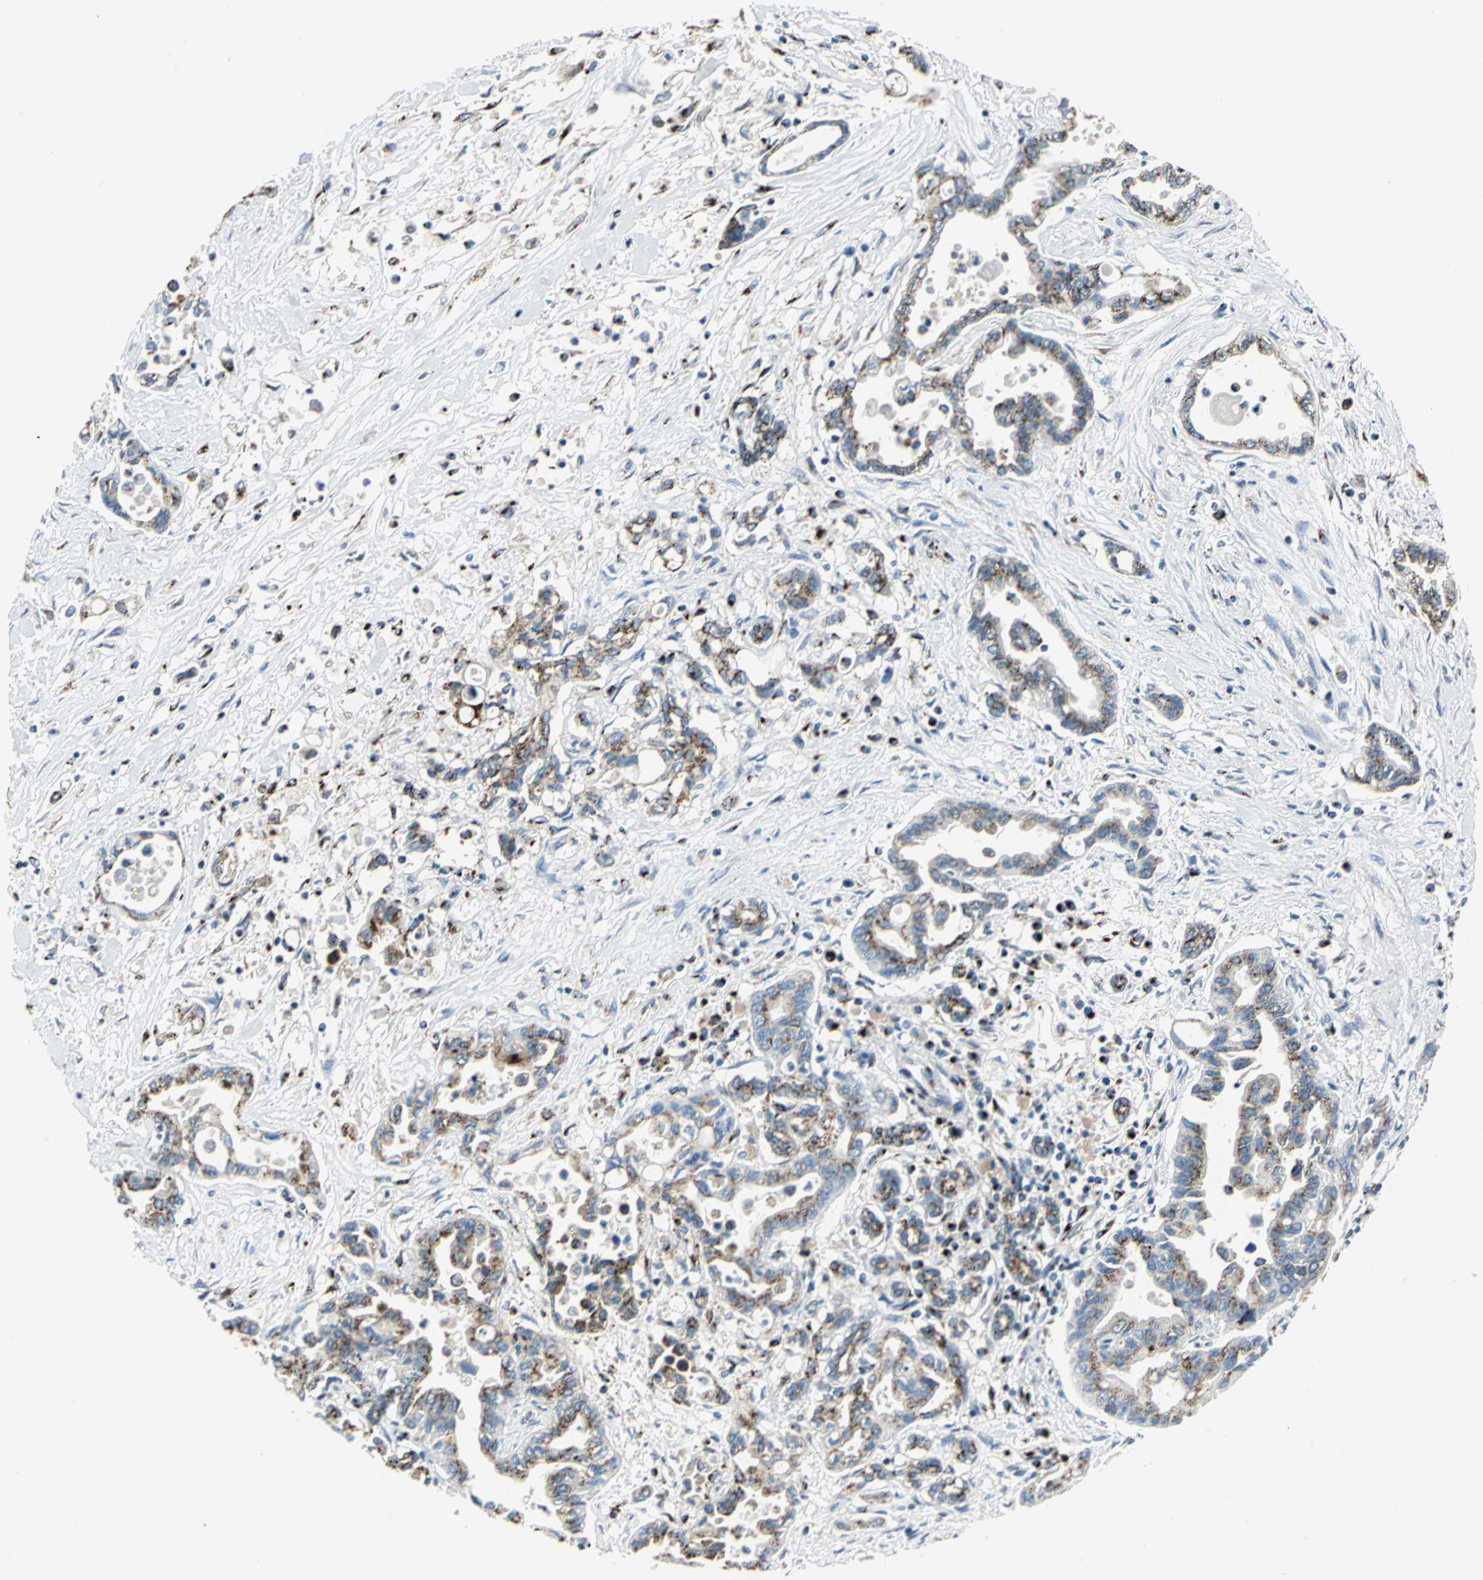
{"staining": {"intensity": "strong", "quantity": ">75%", "location": "cytoplasmic/membranous"}, "tissue": "pancreatic cancer", "cell_type": "Tumor cells", "image_type": "cancer", "snomed": [{"axis": "morphology", "description": "Adenocarcinoma, NOS"}, {"axis": "topography", "description": "Pancreas"}], "caption": "Strong cytoplasmic/membranous protein positivity is seen in about >75% of tumor cells in pancreatic cancer. The protein is shown in brown color, while the nuclei are stained blue.", "gene": "GPR3", "patient": {"sex": "female", "age": 57}}